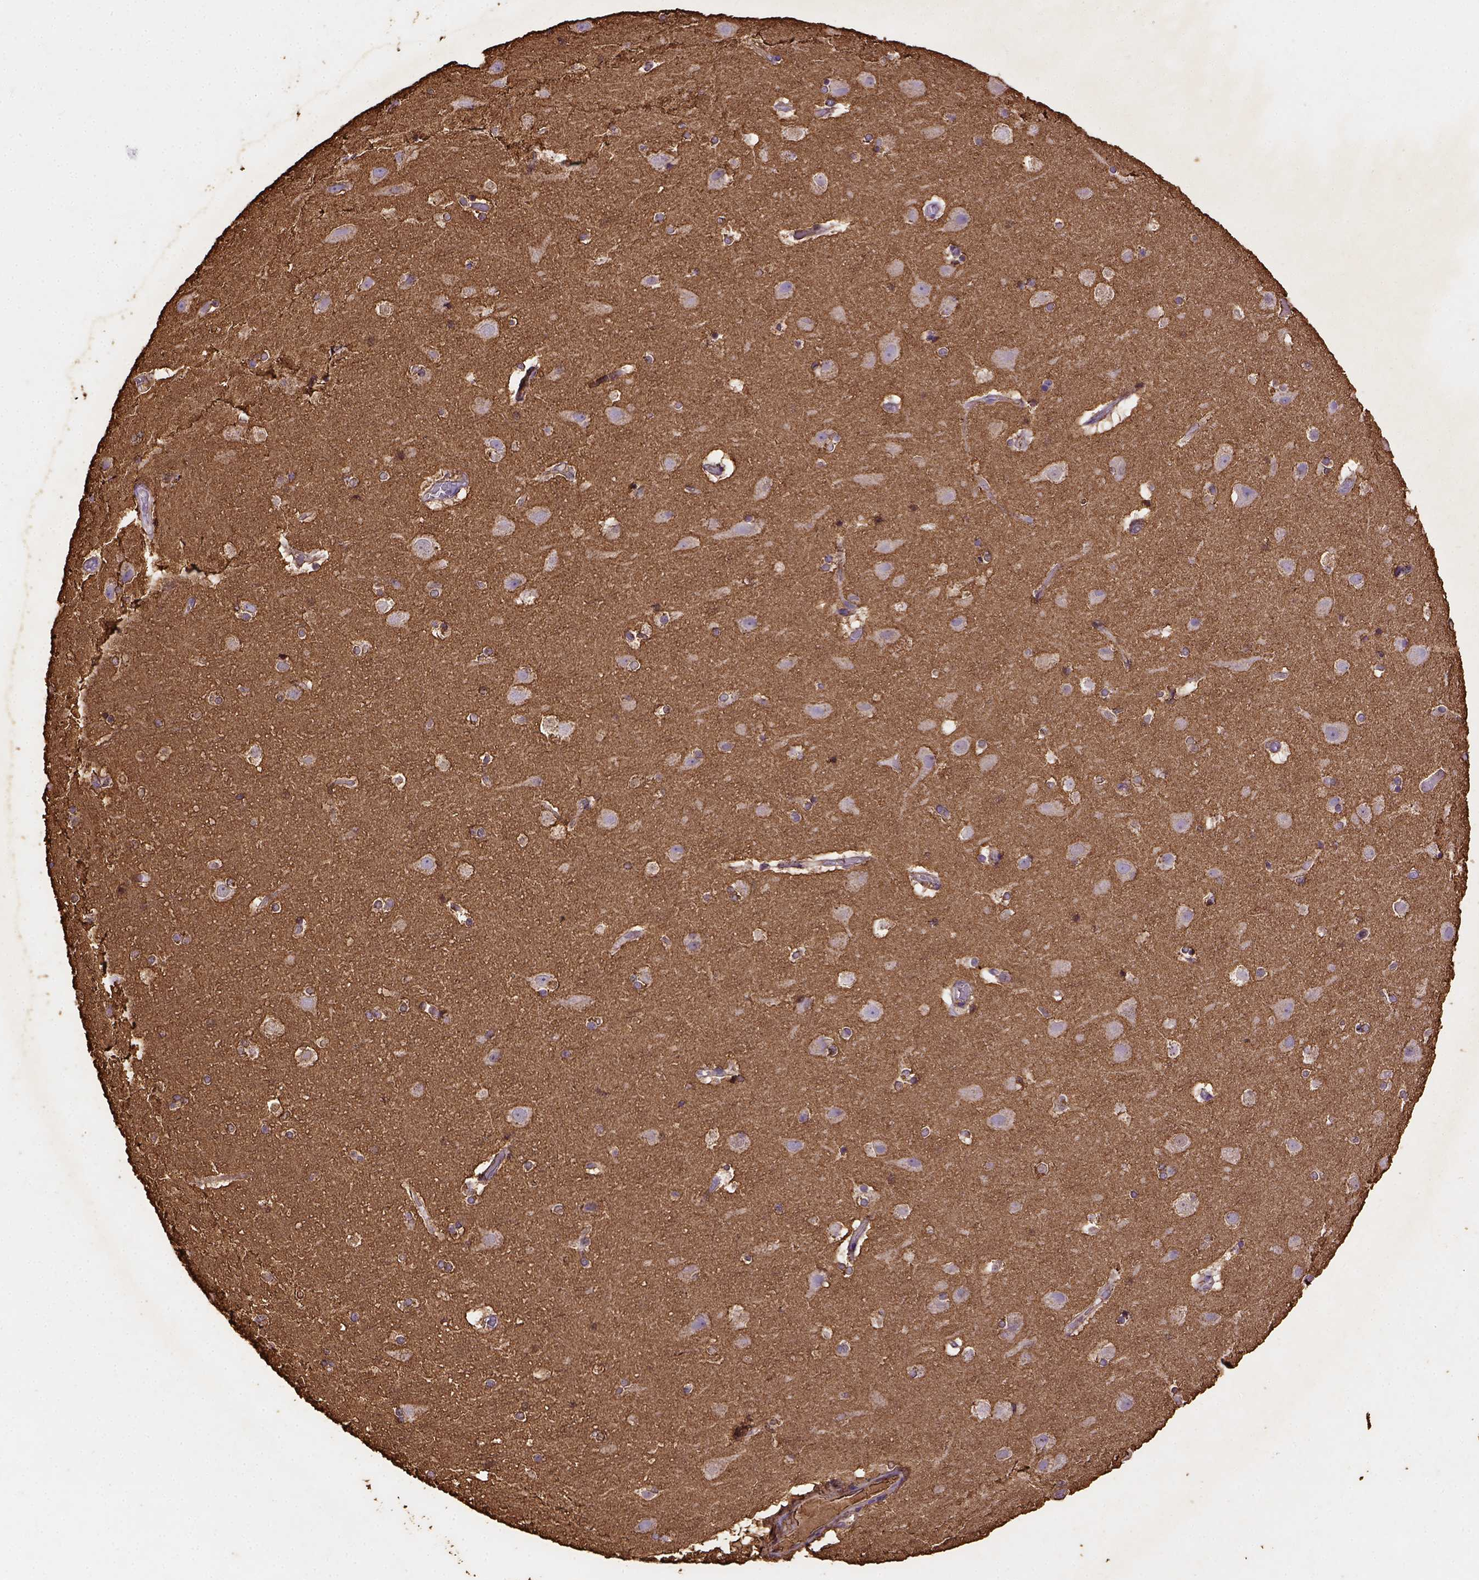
{"staining": {"intensity": "negative", "quantity": "none", "location": "none"}, "tissue": "cerebral cortex", "cell_type": "Endothelial cells", "image_type": "normal", "snomed": [{"axis": "morphology", "description": "Normal tissue, NOS"}, {"axis": "topography", "description": "Cerebral cortex"}], "caption": "Protein analysis of unremarkable cerebral cortex exhibits no significant staining in endothelial cells.", "gene": "B3GAT1", "patient": {"sex": "female", "age": 52}}